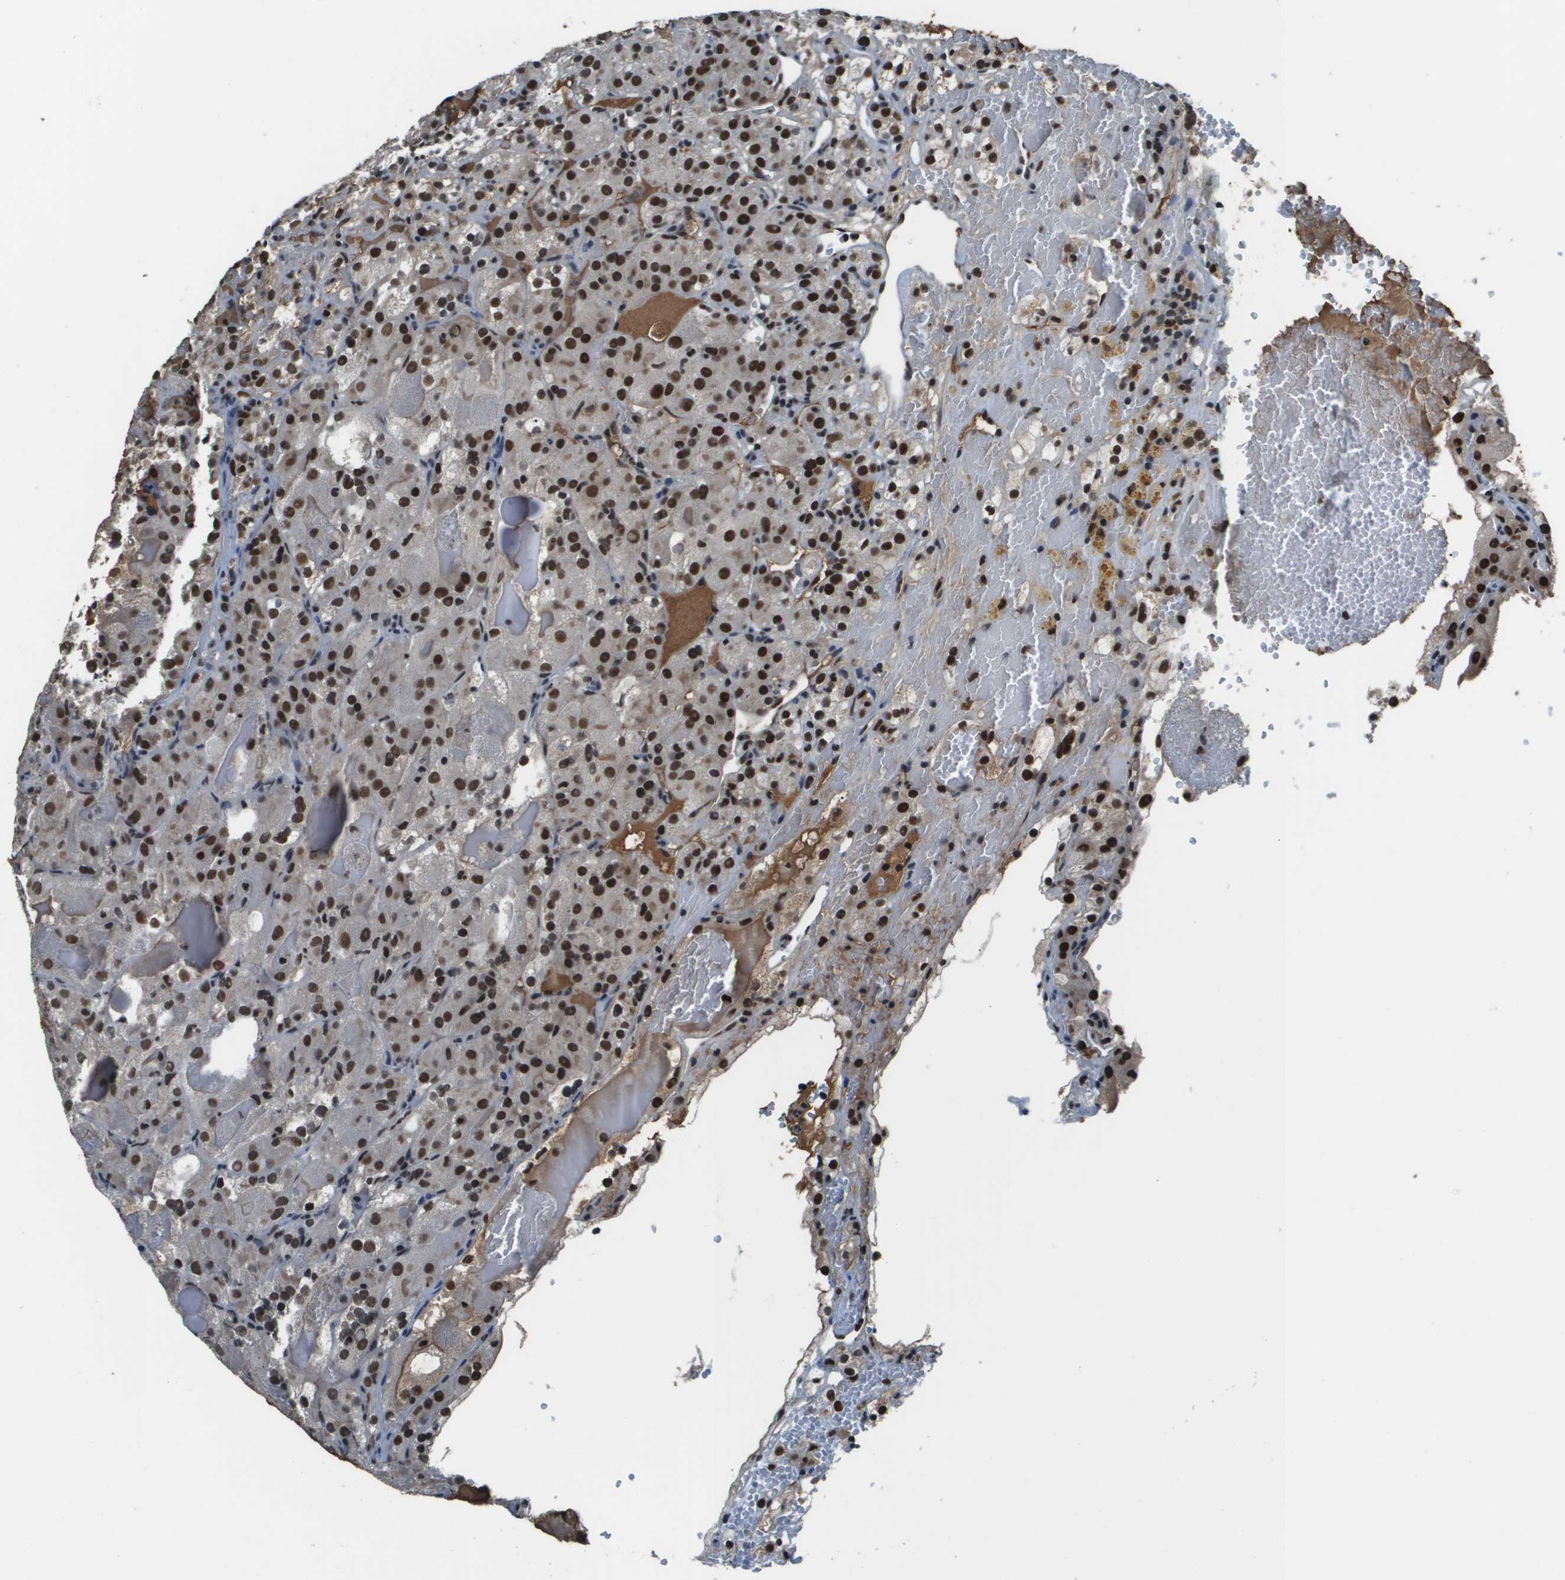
{"staining": {"intensity": "strong", "quantity": "25%-75%", "location": "nuclear"}, "tissue": "renal cancer", "cell_type": "Tumor cells", "image_type": "cancer", "snomed": [{"axis": "morphology", "description": "Normal tissue, NOS"}, {"axis": "morphology", "description": "Adenocarcinoma, NOS"}, {"axis": "topography", "description": "Kidney"}], "caption": "IHC histopathology image of human renal cancer (adenocarcinoma) stained for a protein (brown), which demonstrates high levels of strong nuclear expression in approximately 25%-75% of tumor cells.", "gene": "THRAP3", "patient": {"sex": "male", "age": 61}}